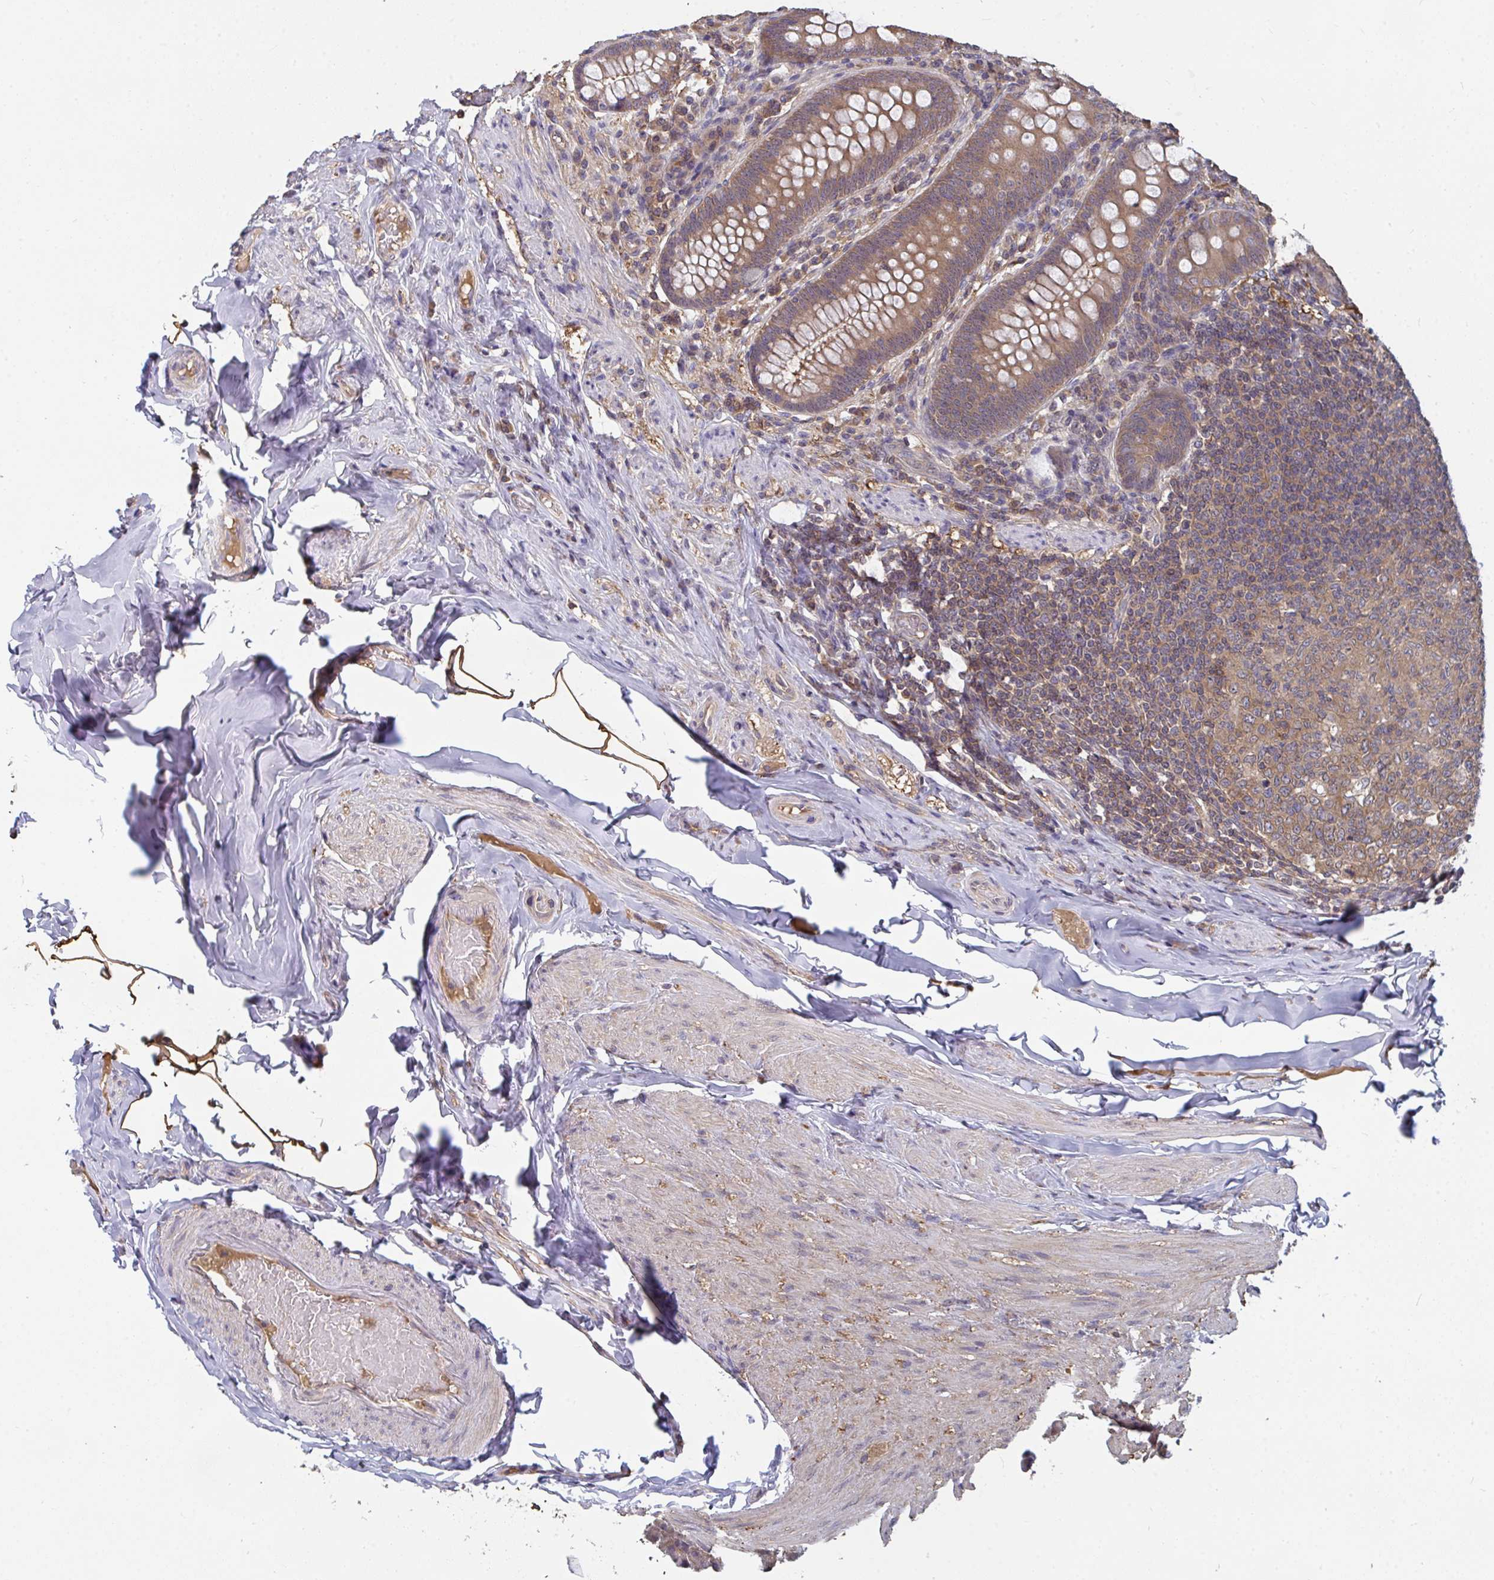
{"staining": {"intensity": "moderate", "quantity": ">75%", "location": "cytoplasmic/membranous"}, "tissue": "appendix", "cell_type": "Glandular cells", "image_type": "normal", "snomed": [{"axis": "morphology", "description": "Normal tissue, NOS"}, {"axis": "topography", "description": "Appendix"}], "caption": "Protein analysis of unremarkable appendix shows moderate cytoplasmic/membranous staining in about >75% of glandular cells.", "gene": "TTC9C", "patient": {"sex": "male", "age": 71}}